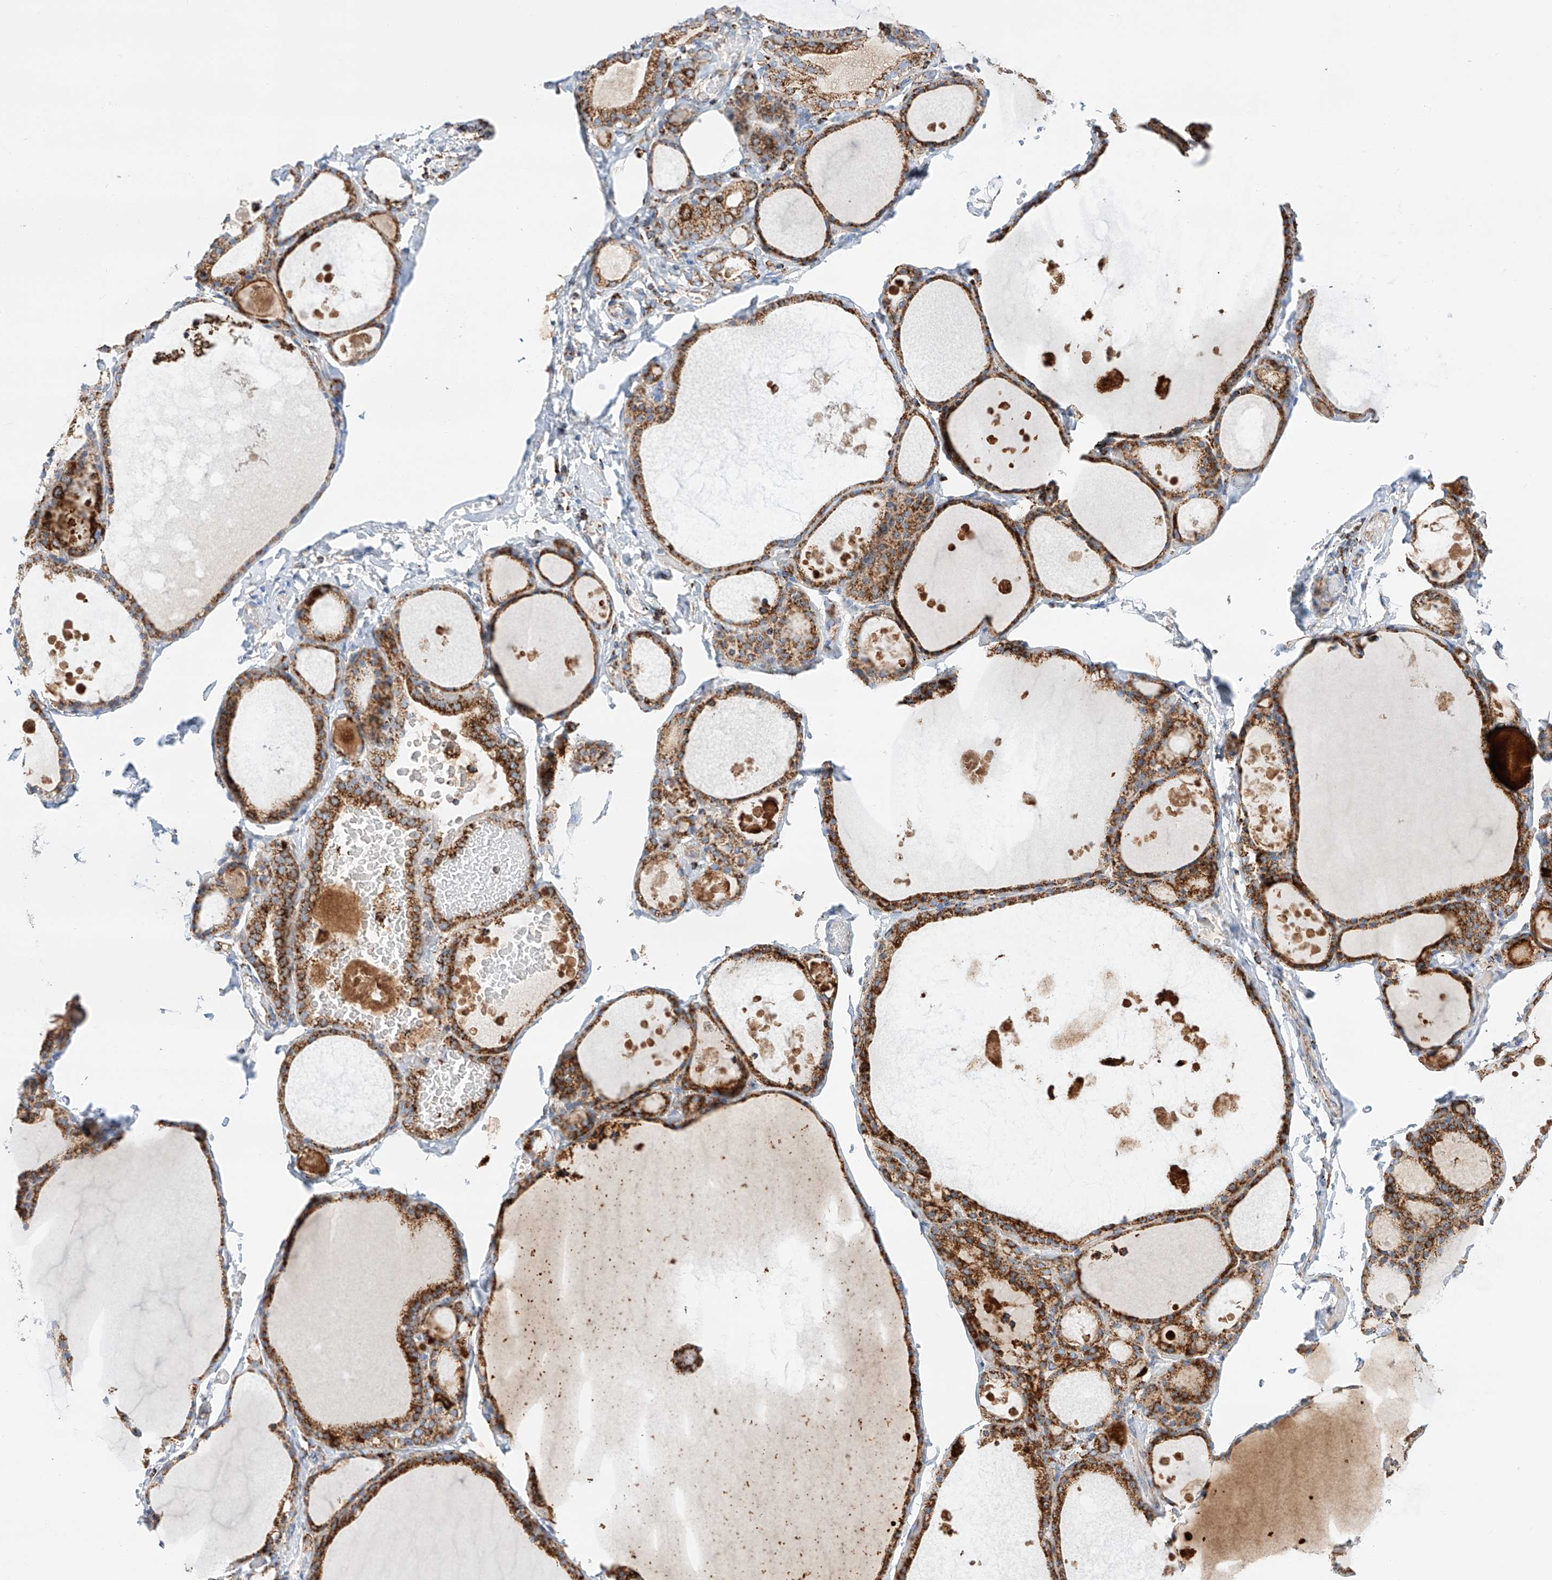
{"staining": {"intensity": "strong", "quantity": ">75%", "location": "cytoplasmic/membranous"}, "tissue": "thyroid gland", "cell_type": "Glandular cells", "image_type": "normal", "snomed": [{"axis": "morphology", "description": "Normal tissue, NOS"}, {"axis": "topography", "description": "Thyroid gland"}], "caption": "This photomicrograph exhibits IHC staining of benign thyroid gland, with high strong cytoplasmic/membranous positivity in about >75% of glandular cells.", "gene": "TTC27", "patient": {"sex": "male", "age": 56}}